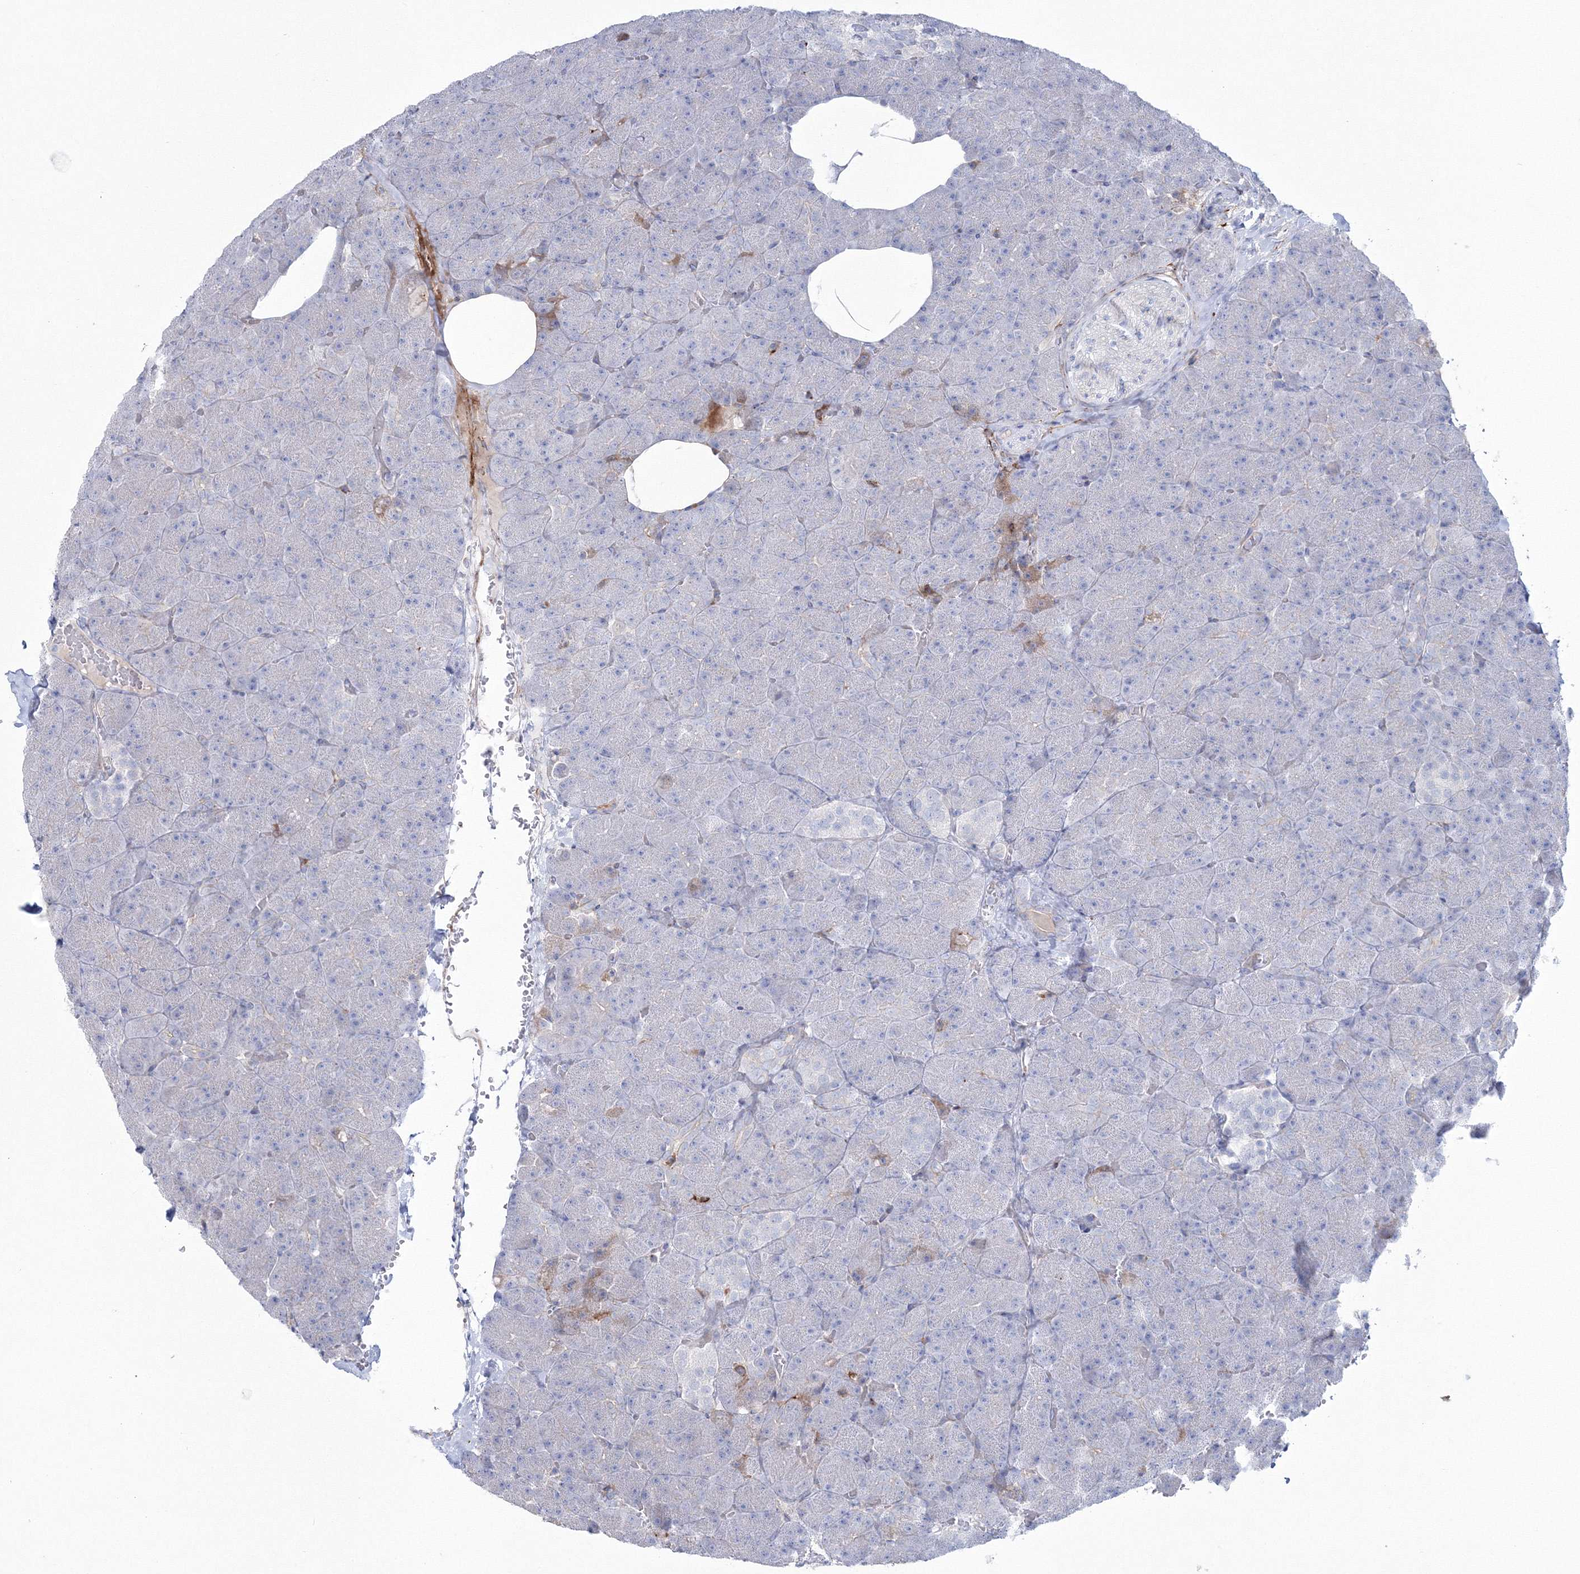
{"staining": {"intensity": "negative", "quantity": "none", "location": "none"}, "tissue": "pancreas", "cell_type": "Exocrine glandular cells", "image_type": "normal", "snomed": [{"axis": "morphology", "description": "Normal tissue, NOS"}, {"axis": "morphology", "description": "Carcinoid, malignant, NOS"}, {"axis": "topography", "description": "Pancreas"}], "caption": "This is a micrograph of IHC staining of unremarkable pancreas, which shows no expression in exocrine glandular cells. (DAB (3,3'-diaminobenzidine) immunohistochemistry, high magnification).", "gene": "HYAL2", "patient": {"sex": "female", "age": 35}}